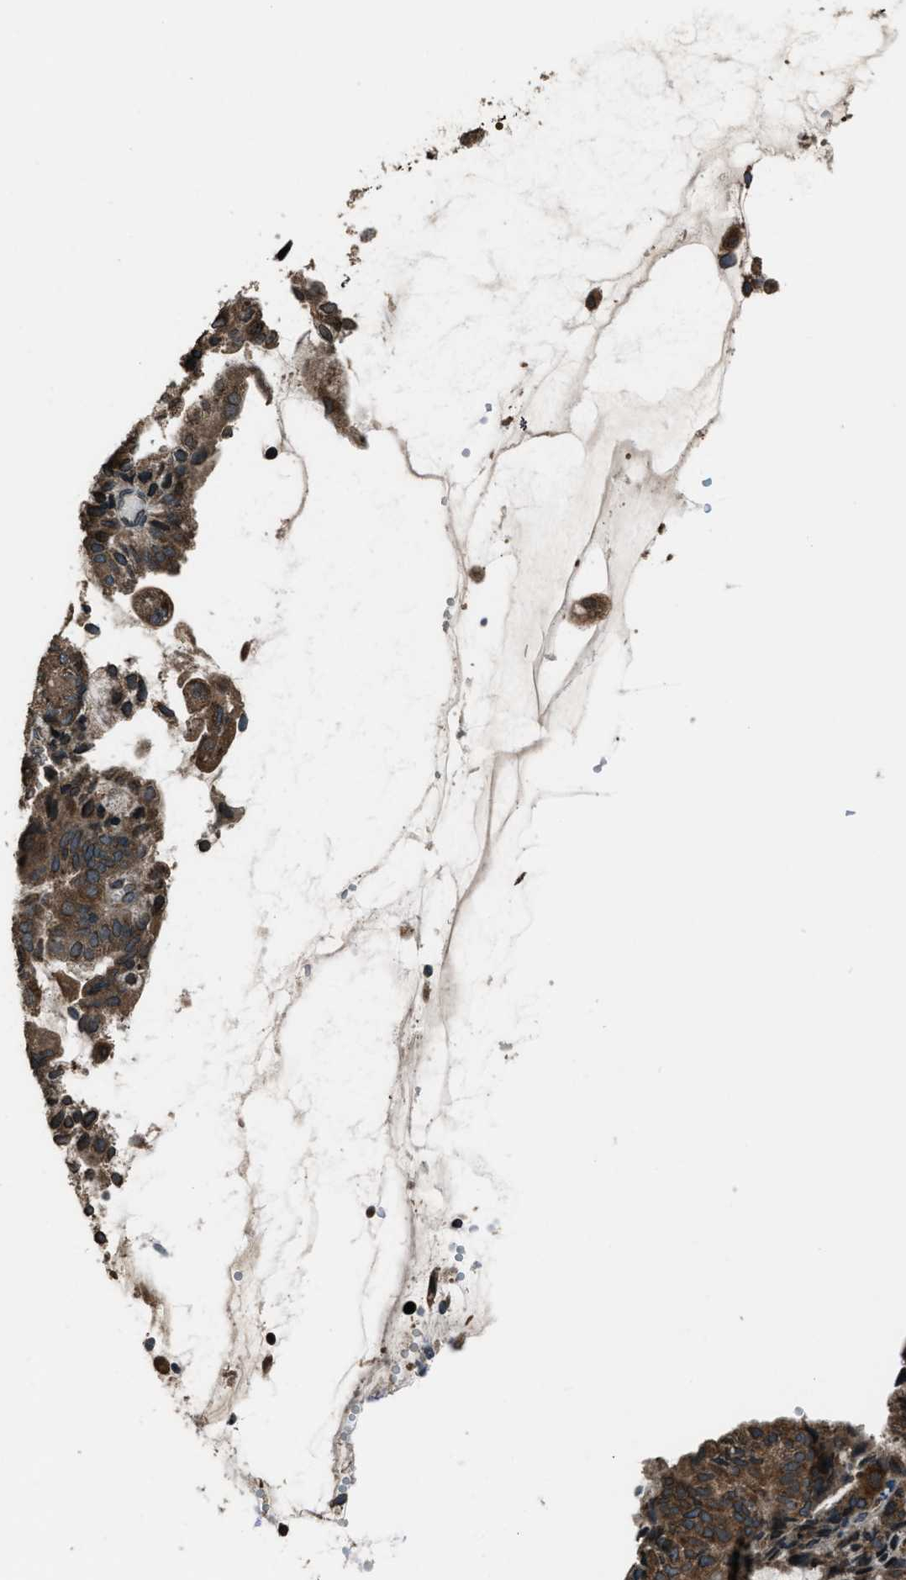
{"staining": {"intensity": "moderate", "quantity": ">75%", "location": "cytoplasmic/membranous"}, "tissue": "endometrial cancer", "cell_type": "Tumor cells", "image_type": "cancer", "snomed": [{"axis": "morphology", "description": "Adenocarcinoma, NOS"}, {"axis": "topography", "description": "Endometrium"}], "caption": "Moderate cytoplasmic/membranous positivity for a protein is identified in approximately >75% of tumor cells of endometrial cancer (adenocarcinoma) using IHC.", "gene": "TRIM4", "patient": {"sex": "female", "age": 81}}